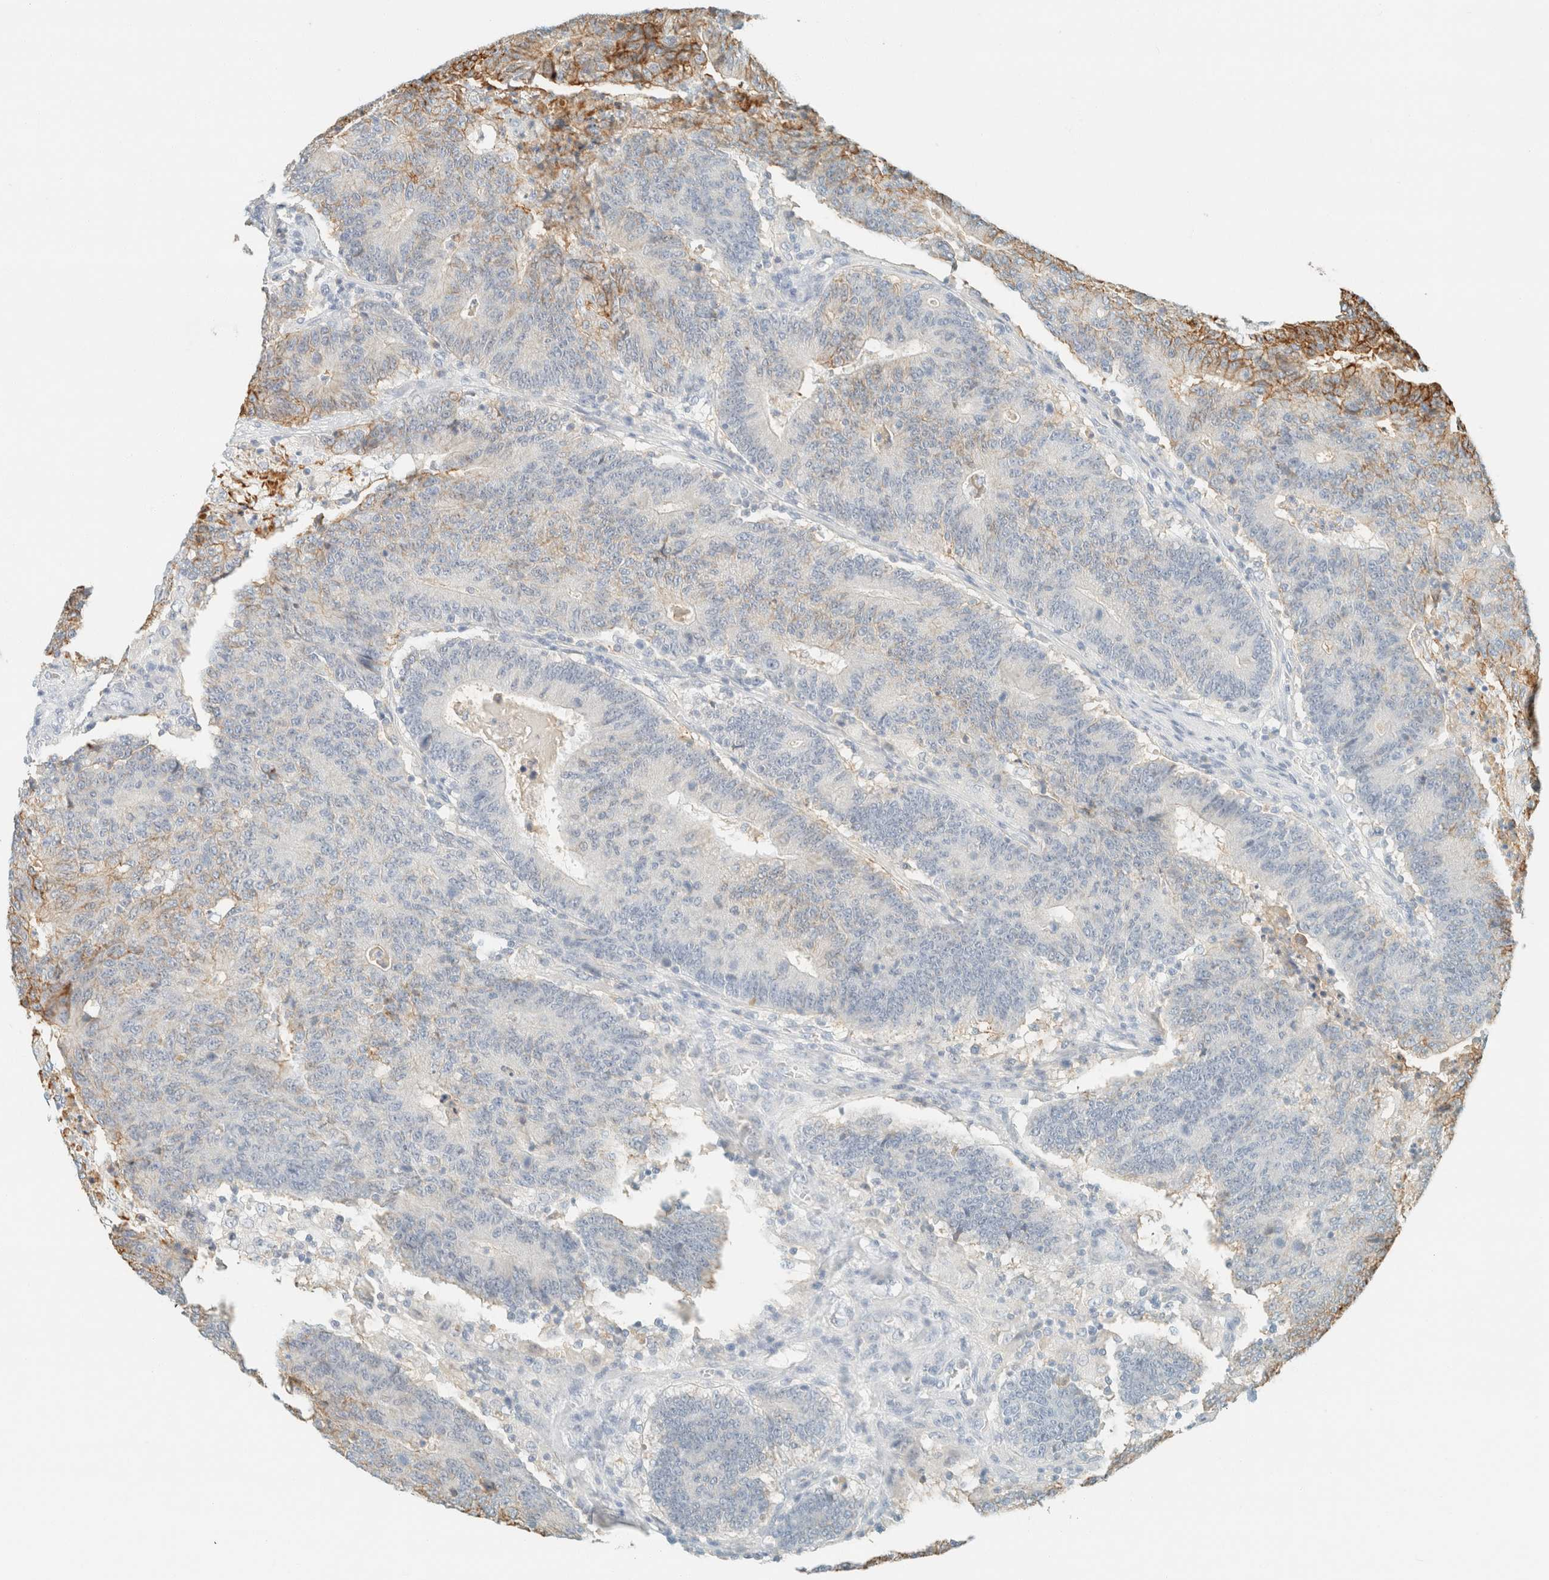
{"staining": {"intensity": "moderate", "quantity": "<25%", "location": "cytoplasmic/membranous"}, "tissue": "colorectal cancer", "cell_type": "Tumor cells", "image_type": "cancer", "snomed": [{"axis": "morphology", "description": "Normal tissue, NOS"}, {"axis": "morphology", "description": "Adenocarcinoma, NOS"}, {"axis": "topography", "description": "Colon"}], "caption": "A low amount of moderate cytoplasmic/membranous expression is appreciated in about <25% of tumor cells in adenocarcinoma (colorectal) tissue. (DAB IHC with brightfield microscopy, high magnification).", "gene": "GPA33", "patient": {"sex": "female", "age": 75}}